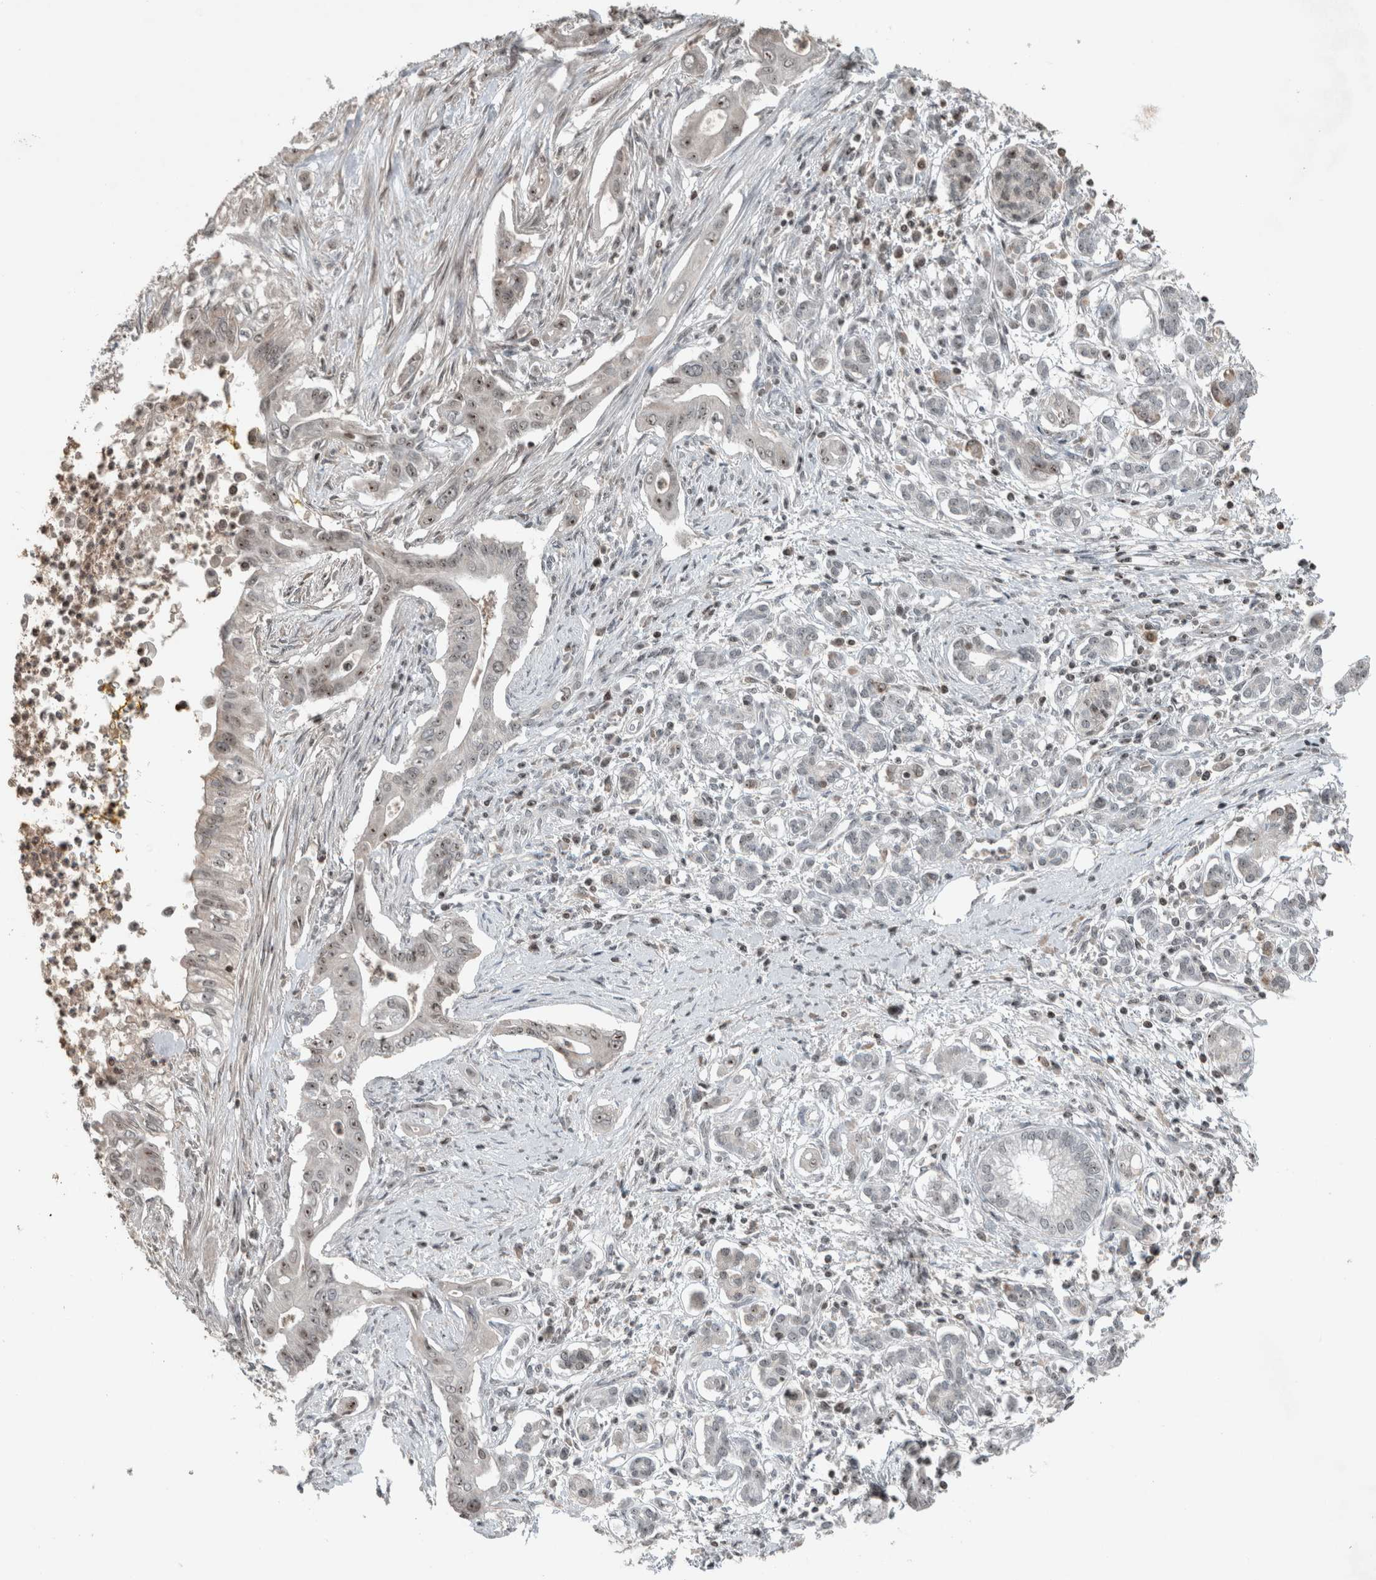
{"staining": {"intensity": "weak", "quantity": ">75%", "location": "nuclear"}, "tissue": "pancreatic cancer", "cell_type": "Tumor cells", "image_type": "cancer", "snomed": [{"axis": "morphology", "description": "Adenocarcinoma, NOS"}, {"axis": "topography", "description": "Pancreas"}], "caption": "This image shows pancreatic cancer (adenocarcinoma) stained with immunohistochemistry (IHC) to label a protein in brown. The nuclear of tumor cells show weak positivity for the protein. Nuclei are counter-stained blue.", "gene": "RPF1", "patient": {"sex": "male", "age": 58}}